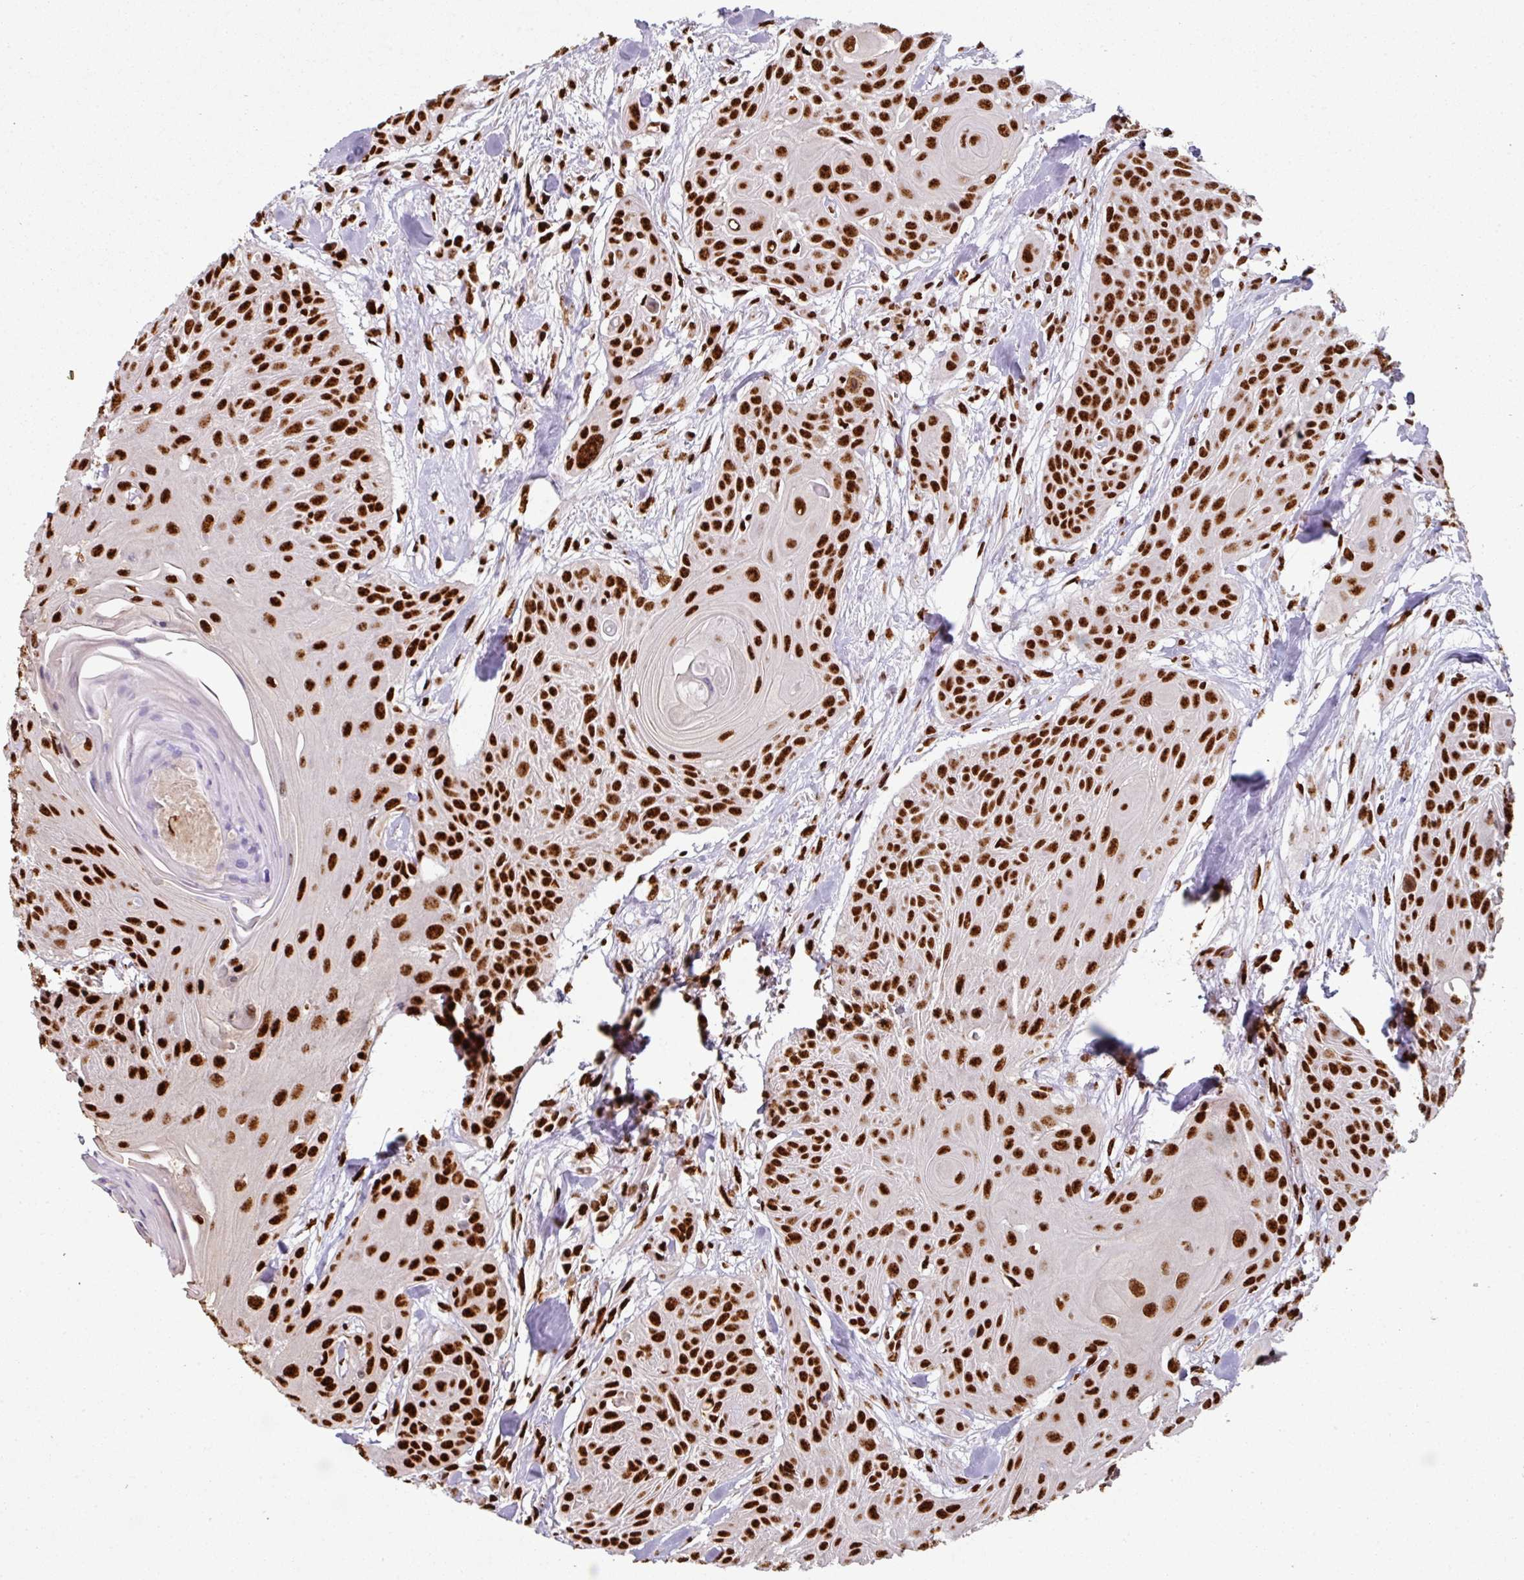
{"staining": {"intensity": "strong", "quantity": ">75%", "location": "nuclear"}, "tissue": "head and neck cancer", "cell_type": "Tumor cells", "image_type": "cancer", "snomed": [{"axis": "morphology", "description": "Squamous cell carcinoma, NOS"}, {"axis": "topography", "description": "Lymph node"}, {"axis": "topography", "description": "Salivary gland"}, {"axis": "topography", "description": "Head-Neck"}], "caption": "This photomicrograph exhibits immunohistochemistry staining of squamous cell carcinoma (head and neck), with high strong nuclear expression in about >75% of tumor cells.", "gene": "SIK3", "patient": {"sex": "female", "age": 74}}